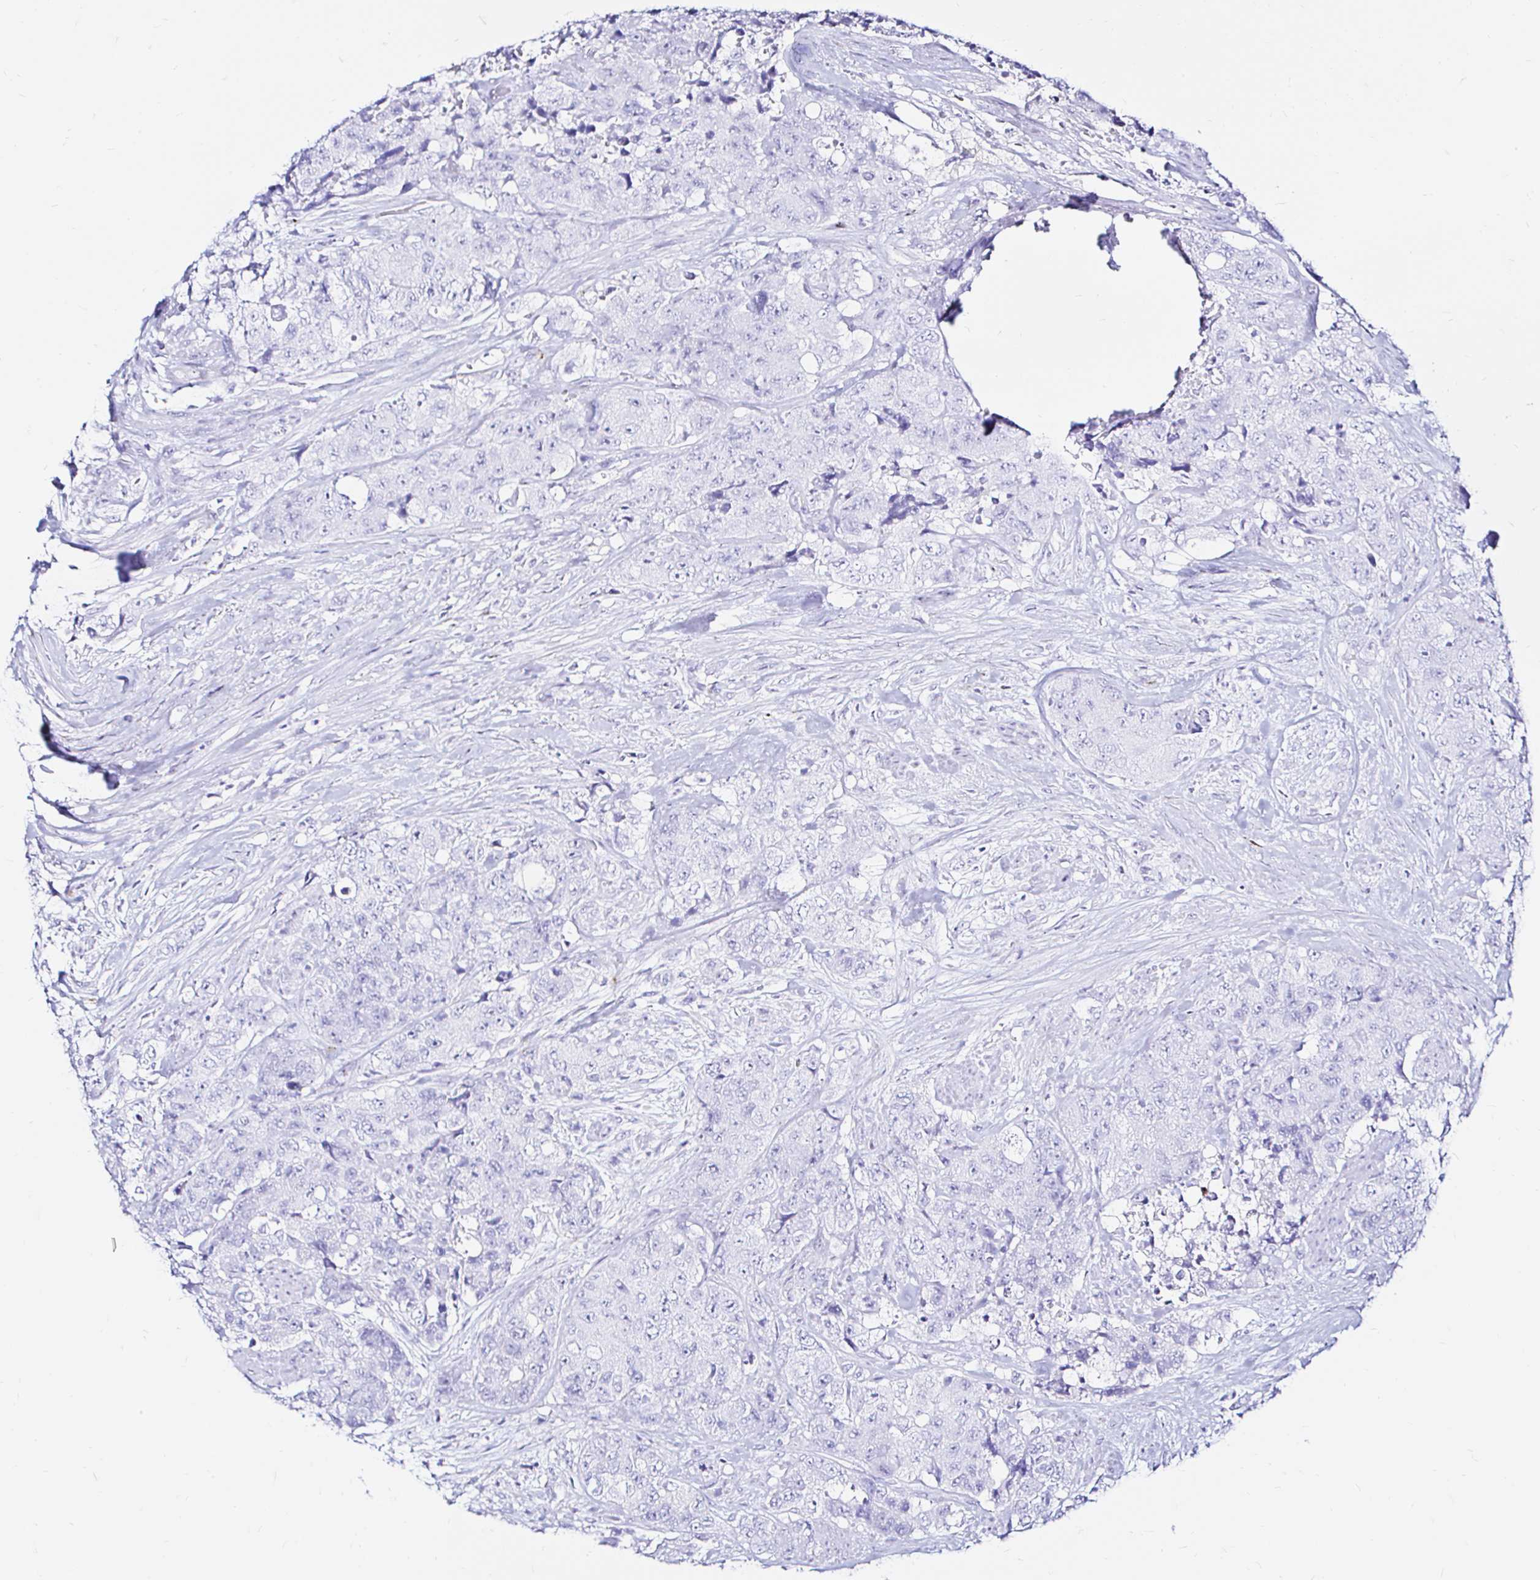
{"staining": {"intensity": "negative", "quantity": "none", "location": "none"}, "tissue": "urothelial cancer", "cell_type": "Tumor cells", "image_type": "cancer", "snomed": [{"axis": "morphology", "description": "Urothelial carcinoma, High grade"}, {"axis": "topography", "description": "Urinary bladder"}], "caption": "DAB (3,3'-diaminobenzidine) immunohistochemical staining of high-grade urothelial carcinoma demonstrates no significant expression in tumor cells. (DAB (3,3'-diaminobenzidine) immunohistochemistry (IHC) with hematoxylin counter stain).", "gene": "ZNF432", "patient": {"sex": "female", "age": 78}}